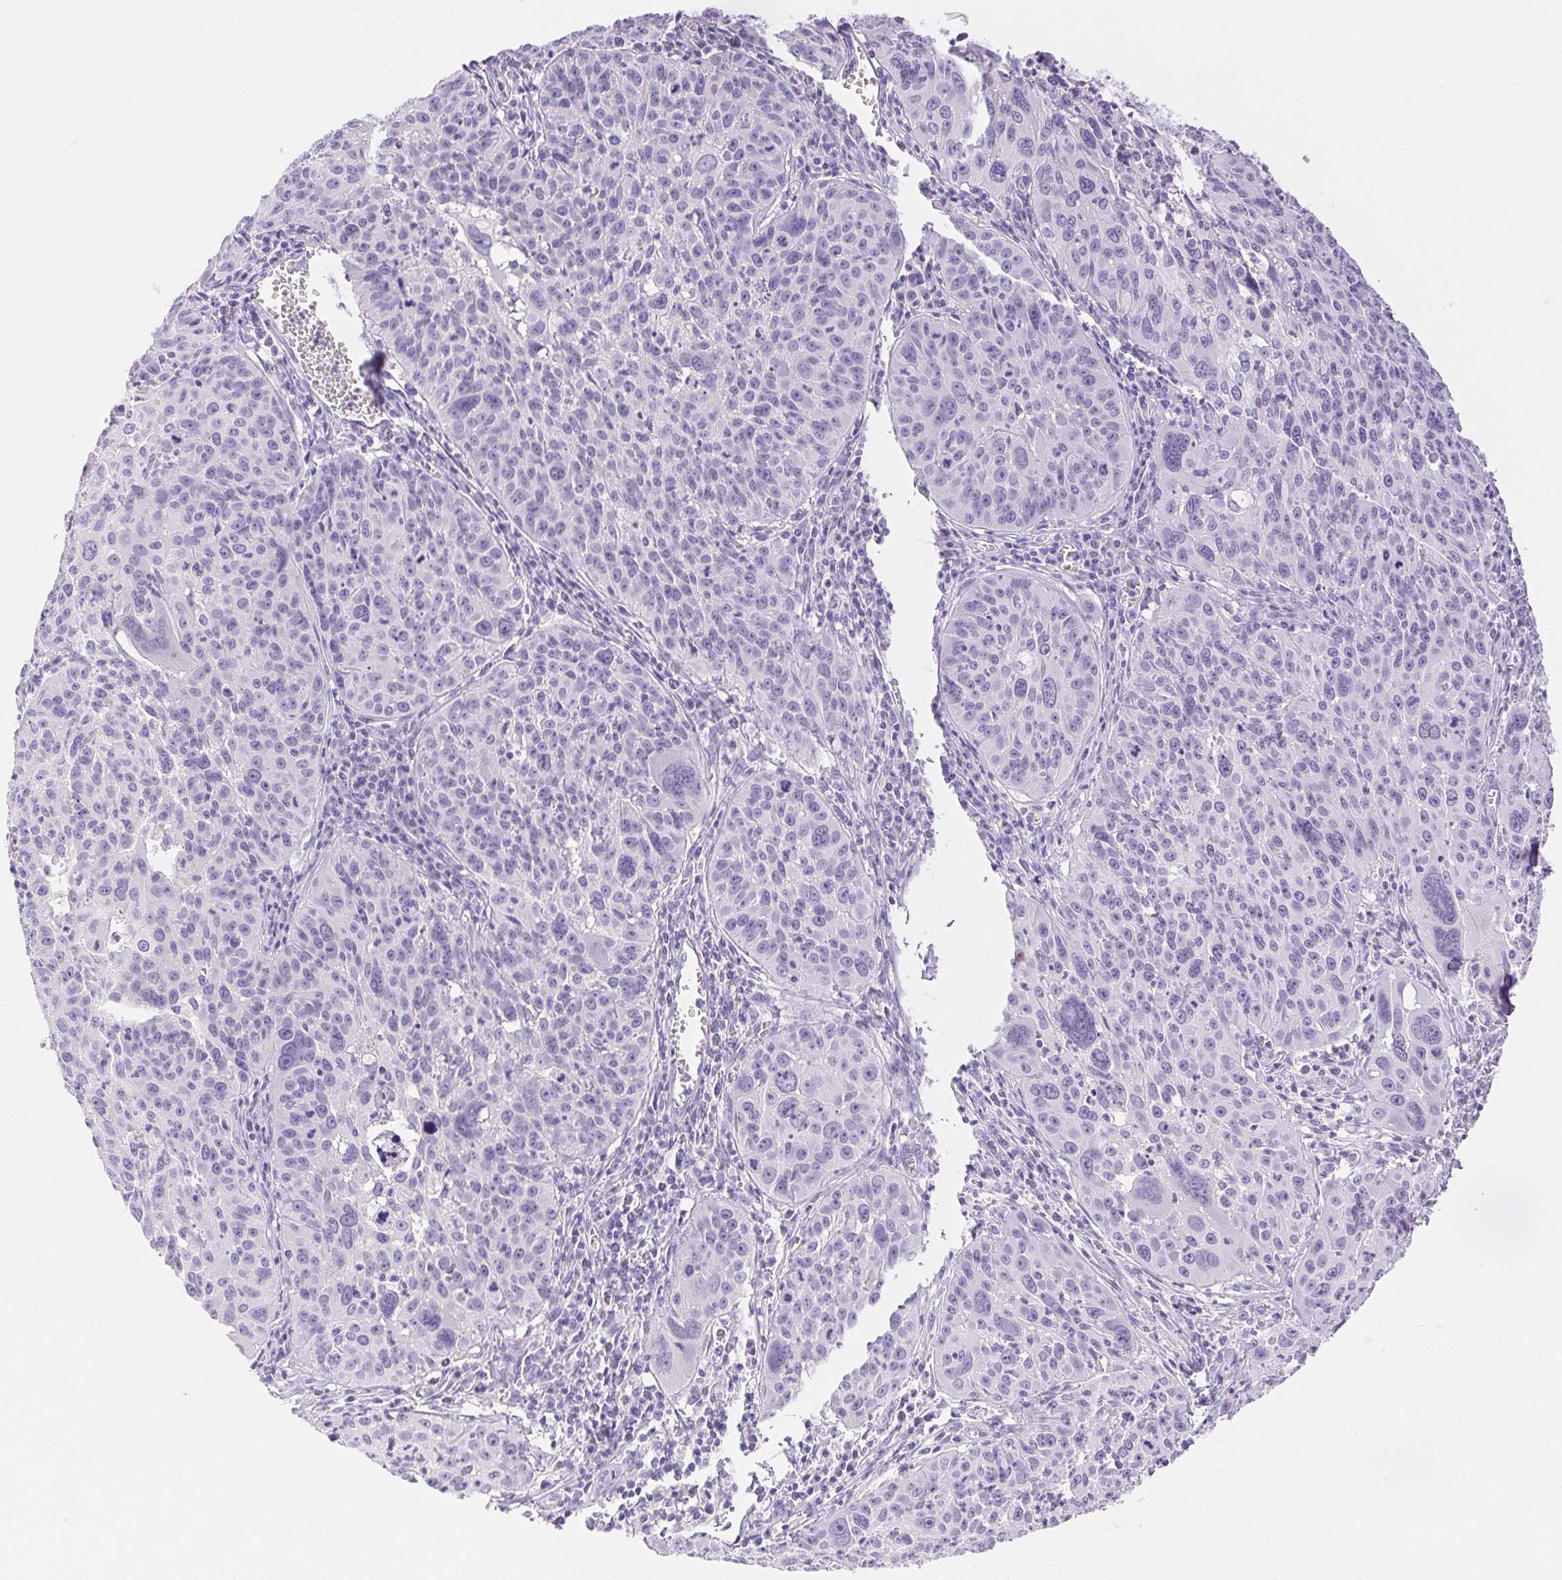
{"staining": {"intensity": "negative", "quantity": "none", "location": "none"}, "tissue": "cervical cancer", "cell_type": "Tumor cells", "image_type": "cancer", "snomed": [{"axis": "morphology", "description": "Squamous cell carcinoma, NOS"}, {"axis": "topography", "description": "Cervix"}], "caption": "IHC of cervical cancer reveals no positivity in tumor cells.", "gene": "SPACA4", "patient": {"sex": "female", "age": 31}}